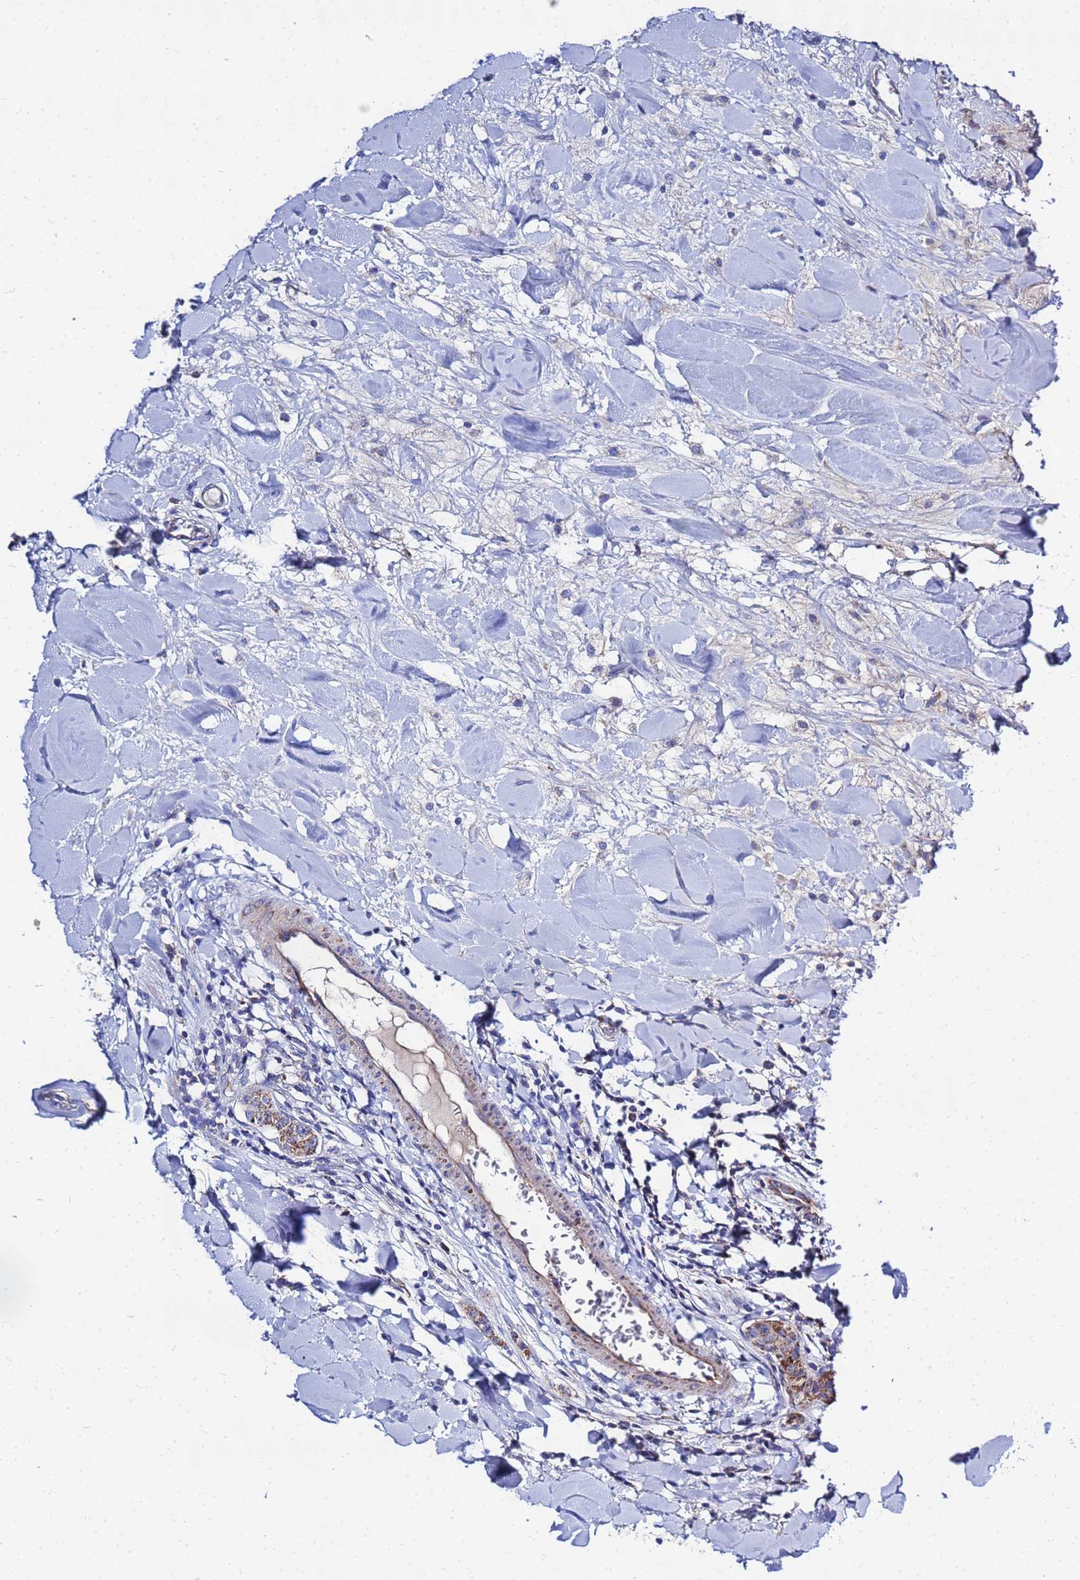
{"staining": {"intensity": "moderate", "quantity": ">75%", "location": "cytoplasmic/membranous"}, "tissue": "breast cancer", "cell_type": "Tumor cells", "image_type": "cancer", "snomed": [{"axis": "morphology", "description": "Duct carcinoma"}, {"axis": "topography", "description": "Breast"}], "caption": "Protein expression analysis of breast intraductal carcinoma shows moderate cytoplasmic/membranous positivity in approximately >75% of tumor cells.", "gene": "FAHD2A", "patient": {"sex": "female", "age": 40}}